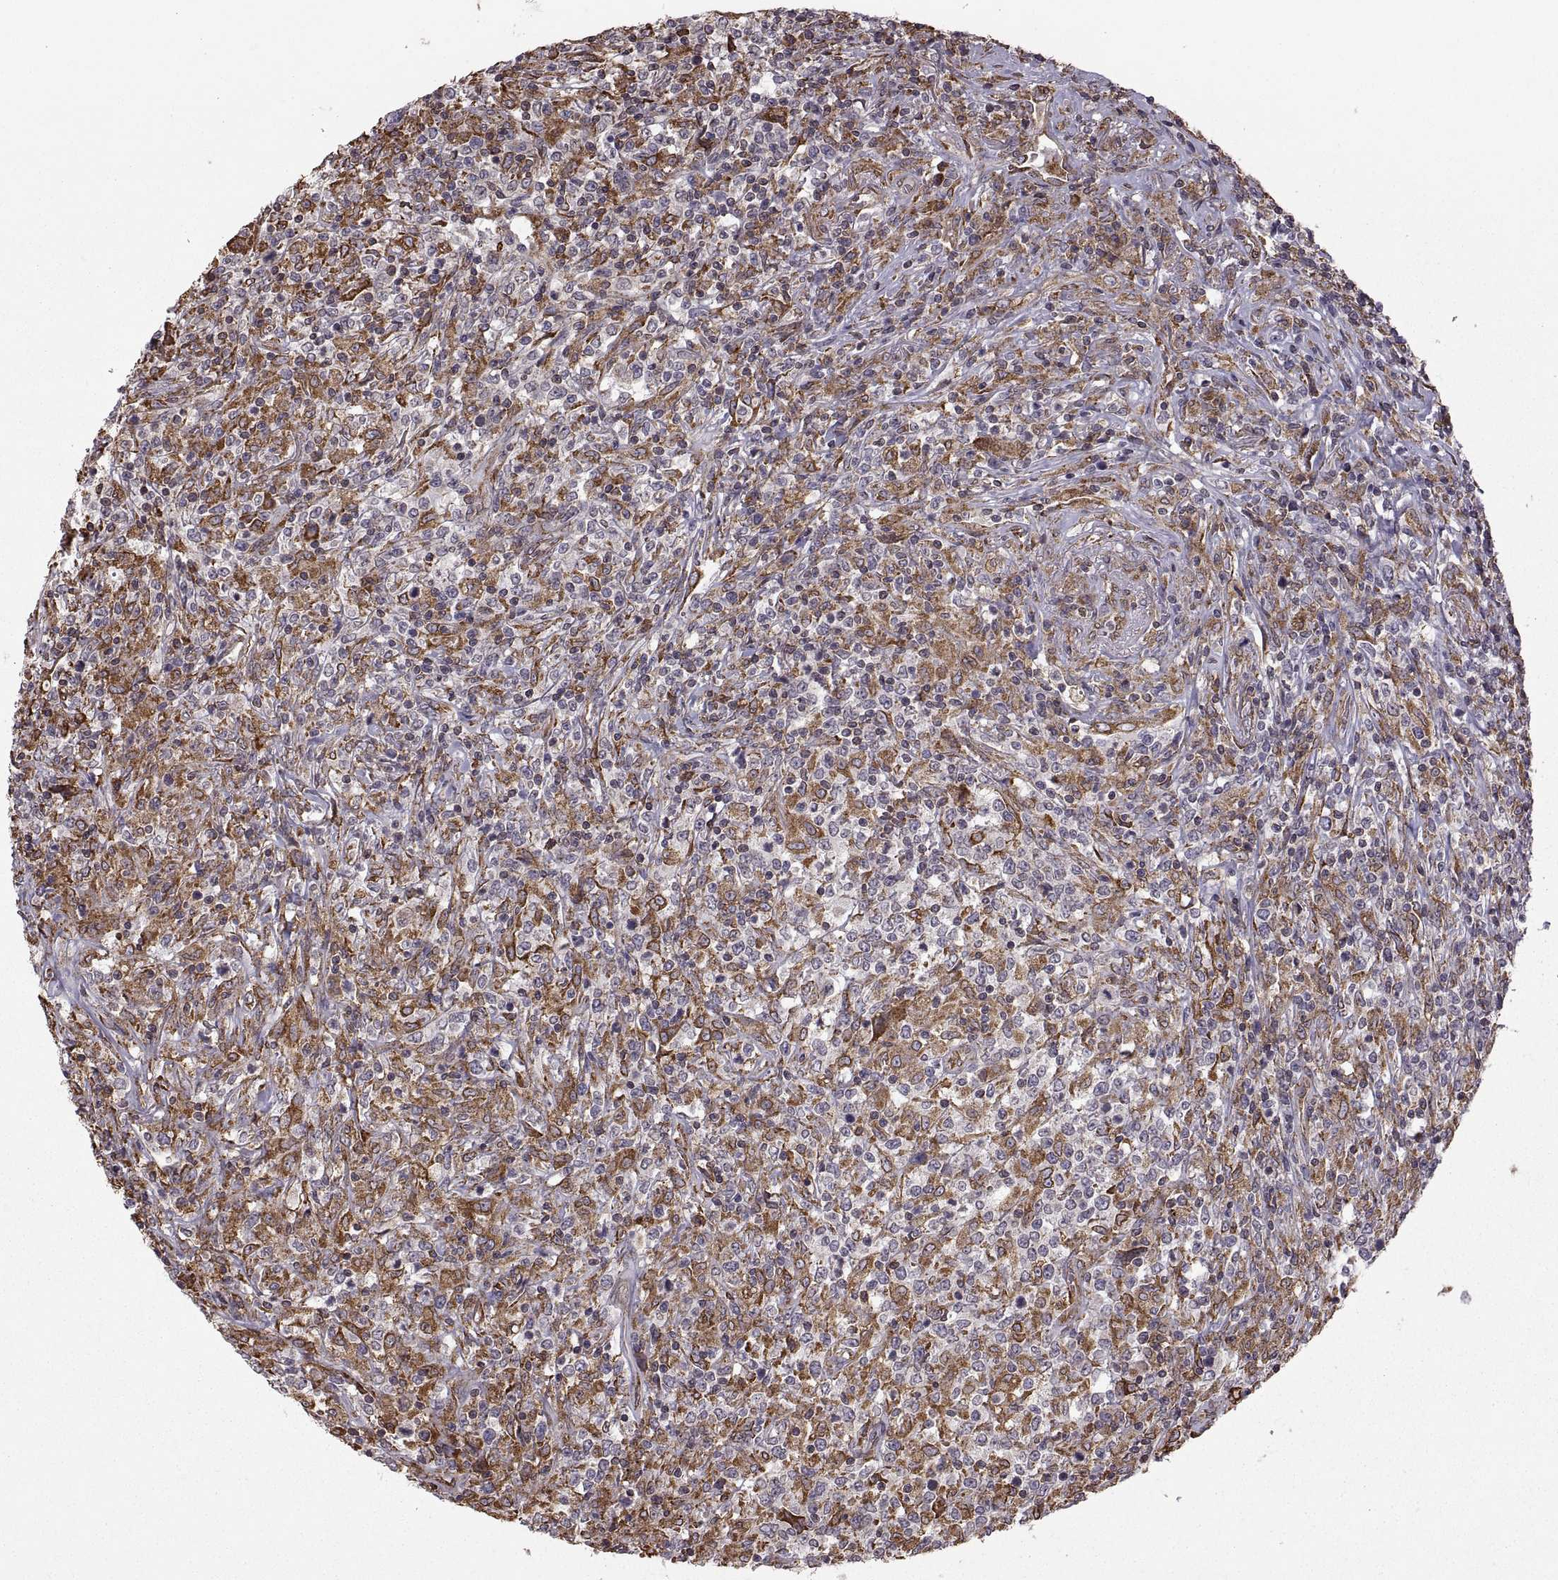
{"staining": {"intensity": "moderate", "quantity": ">75%", "location": "cytoplasmic/membranous"}, "tissue": "lymphoma", "cell_type": "Tumor cells", "image_type": "cancer", "snomed": [{"axis": "morphology", "description": "Malignant lymphoma, non-Hodgkin's type, High grade"}, {"axis": "topography", "description": "Lung"}], "caption": "High-grade malignant lymphoma, non-Hodgkin's type was stained to show a protein in brown. There is medium levels of moderate cytoplasmic/membranous staining in about >75% of tumor cells. The staining was performed using DAB, with brown indicating positive protein expression. Nuclei are stained blue with hematoxylin.", "gene": "PDIA3", "patient": {"sex": "male", "age": 79}}